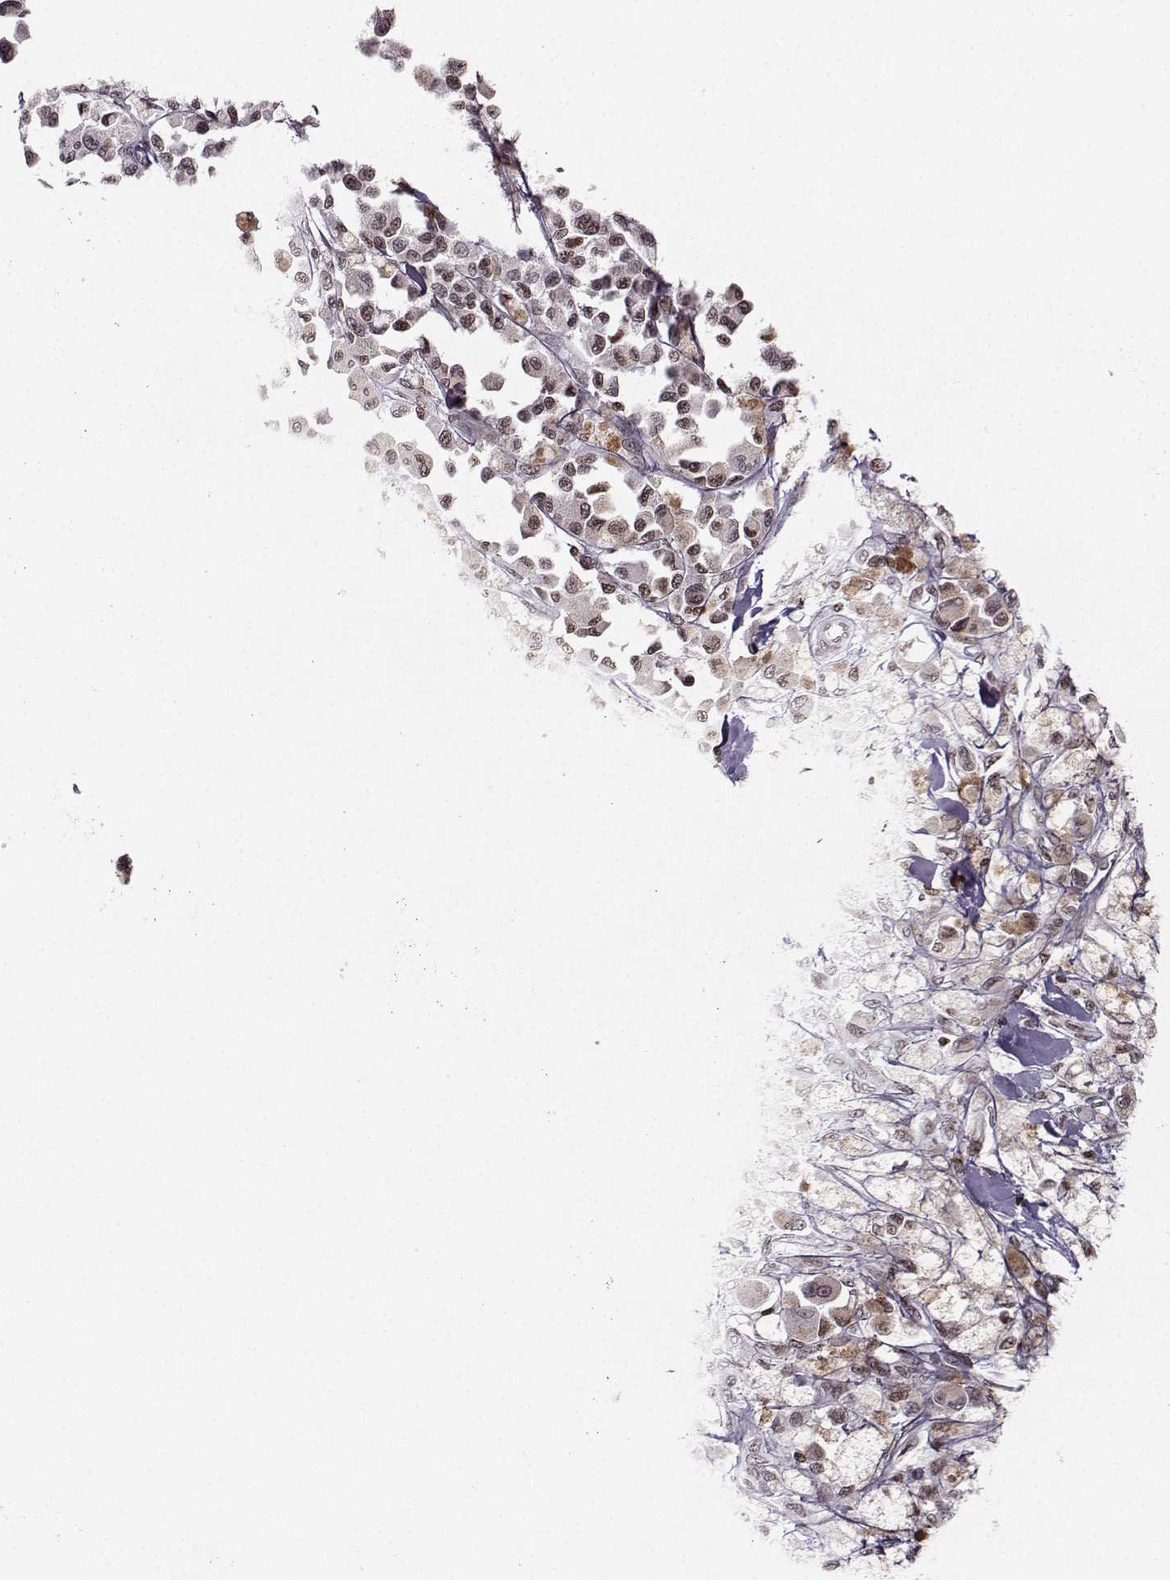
{"staining": {"intensity": "weak", "quantity": "<25%", "location": "nuclear"}, "tissue": "melanoma", "cell_type": "Tumor cells", "image_type": "cancer", "snomed": [{"axis": "morphology", "description": "Malignant melanoma, NOS"}, {"axis": "topography", "description": "Skin"}], "caption": "There is no significant positivity in tumor cells of malignant melanoma. Nuclei are stained in blue.", "gene": "ZNF19", "patient": {"sex": "female", "age": 58}}